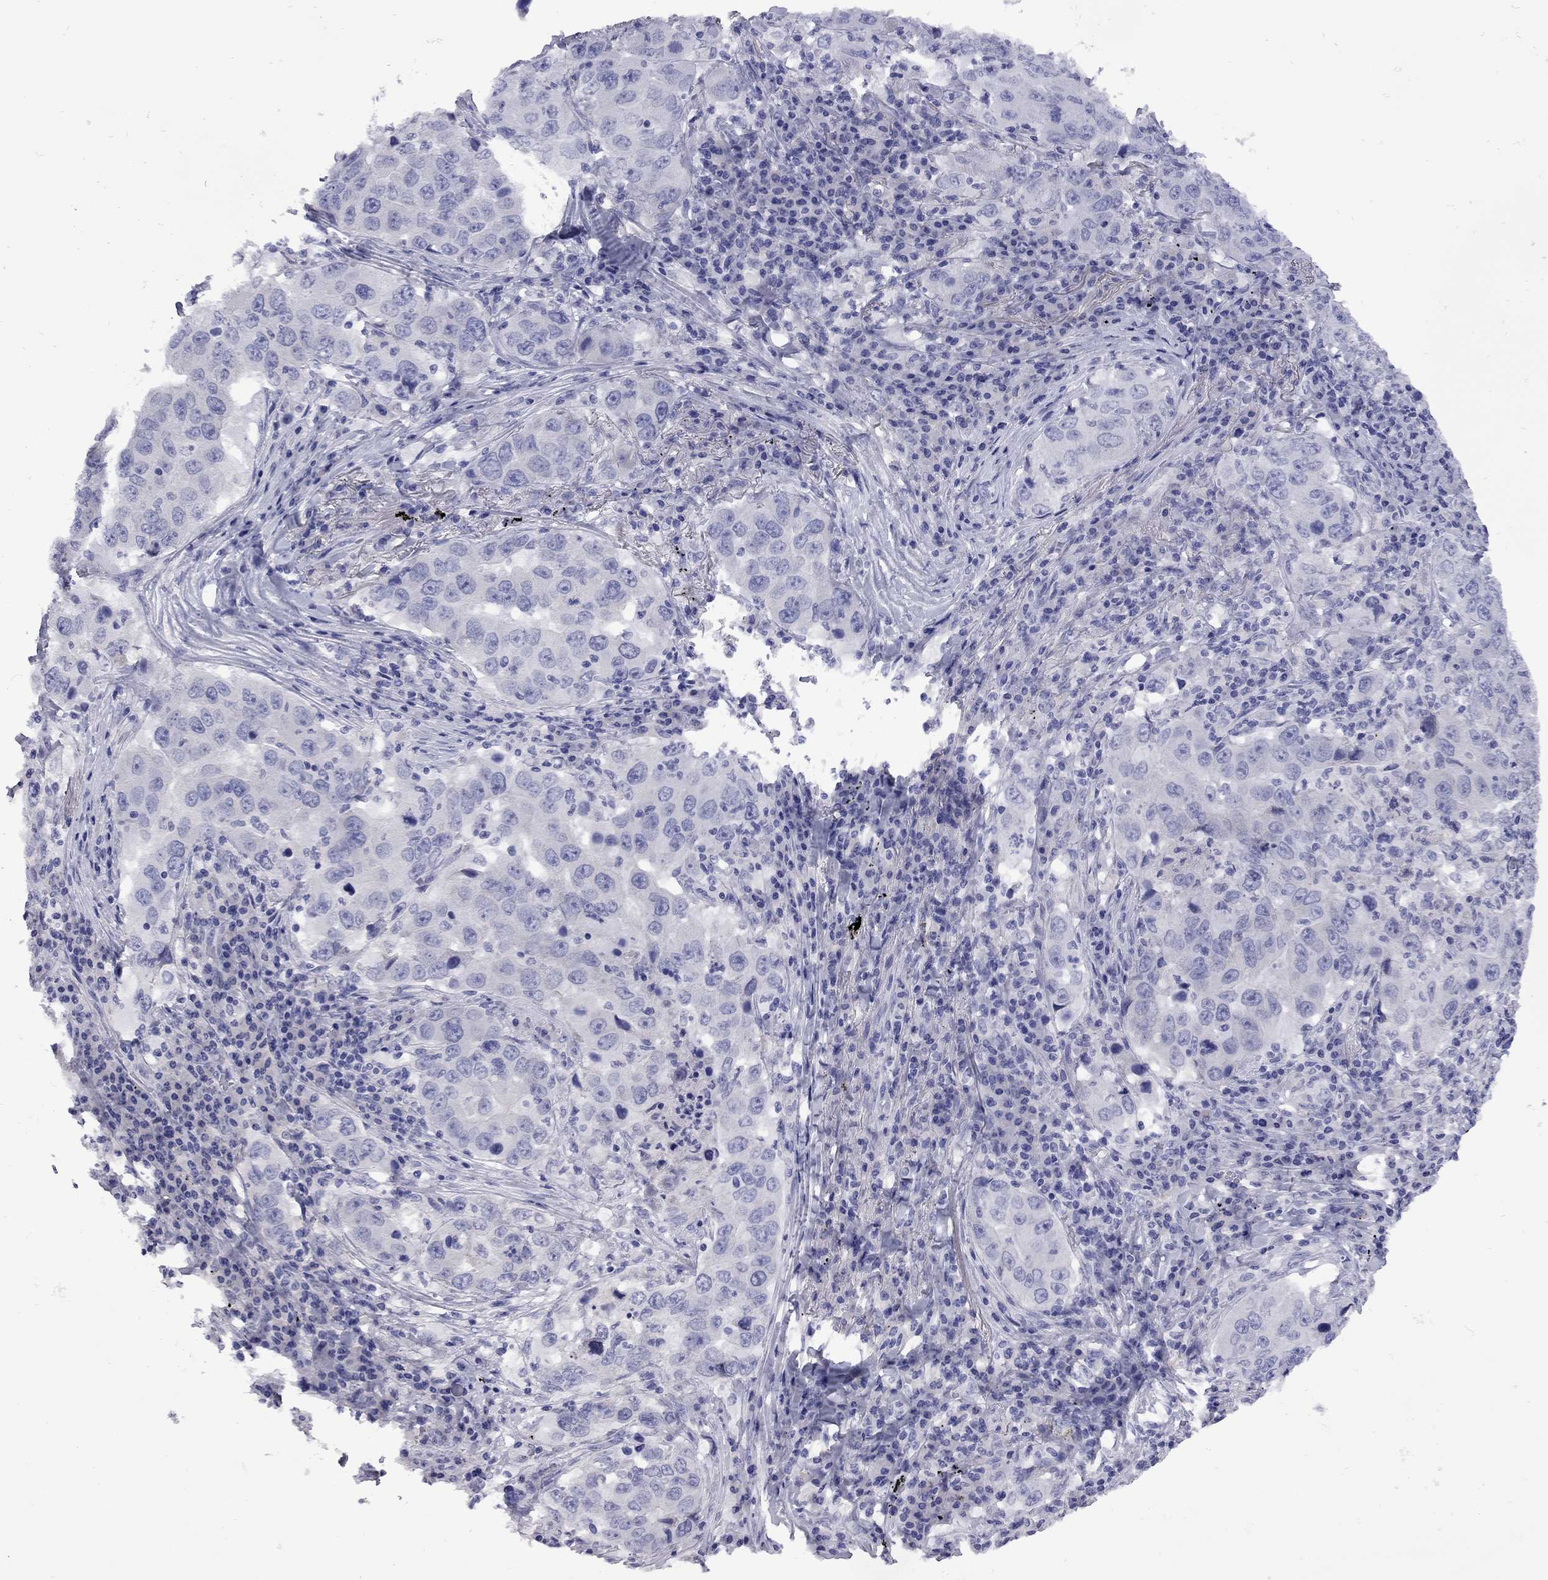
{"staining": {"intensity": "negative", "quantity": "none", "location": "none"}, "tissue": "lung cancer", "cell_type": "Tumor cells", "image_type": "cancer", "snomed": [{"axis": "morphology", "description": "Adenocarcinoma, NOS"}, {"axis": "topography", "description": "Lung"}], "caption": "This is a image of IHC staining of lung adenocarcinoma, which shows no expression in tumor cells.", "gene": "EPPIN", "patient": {"sex": "male", "age": 73}}